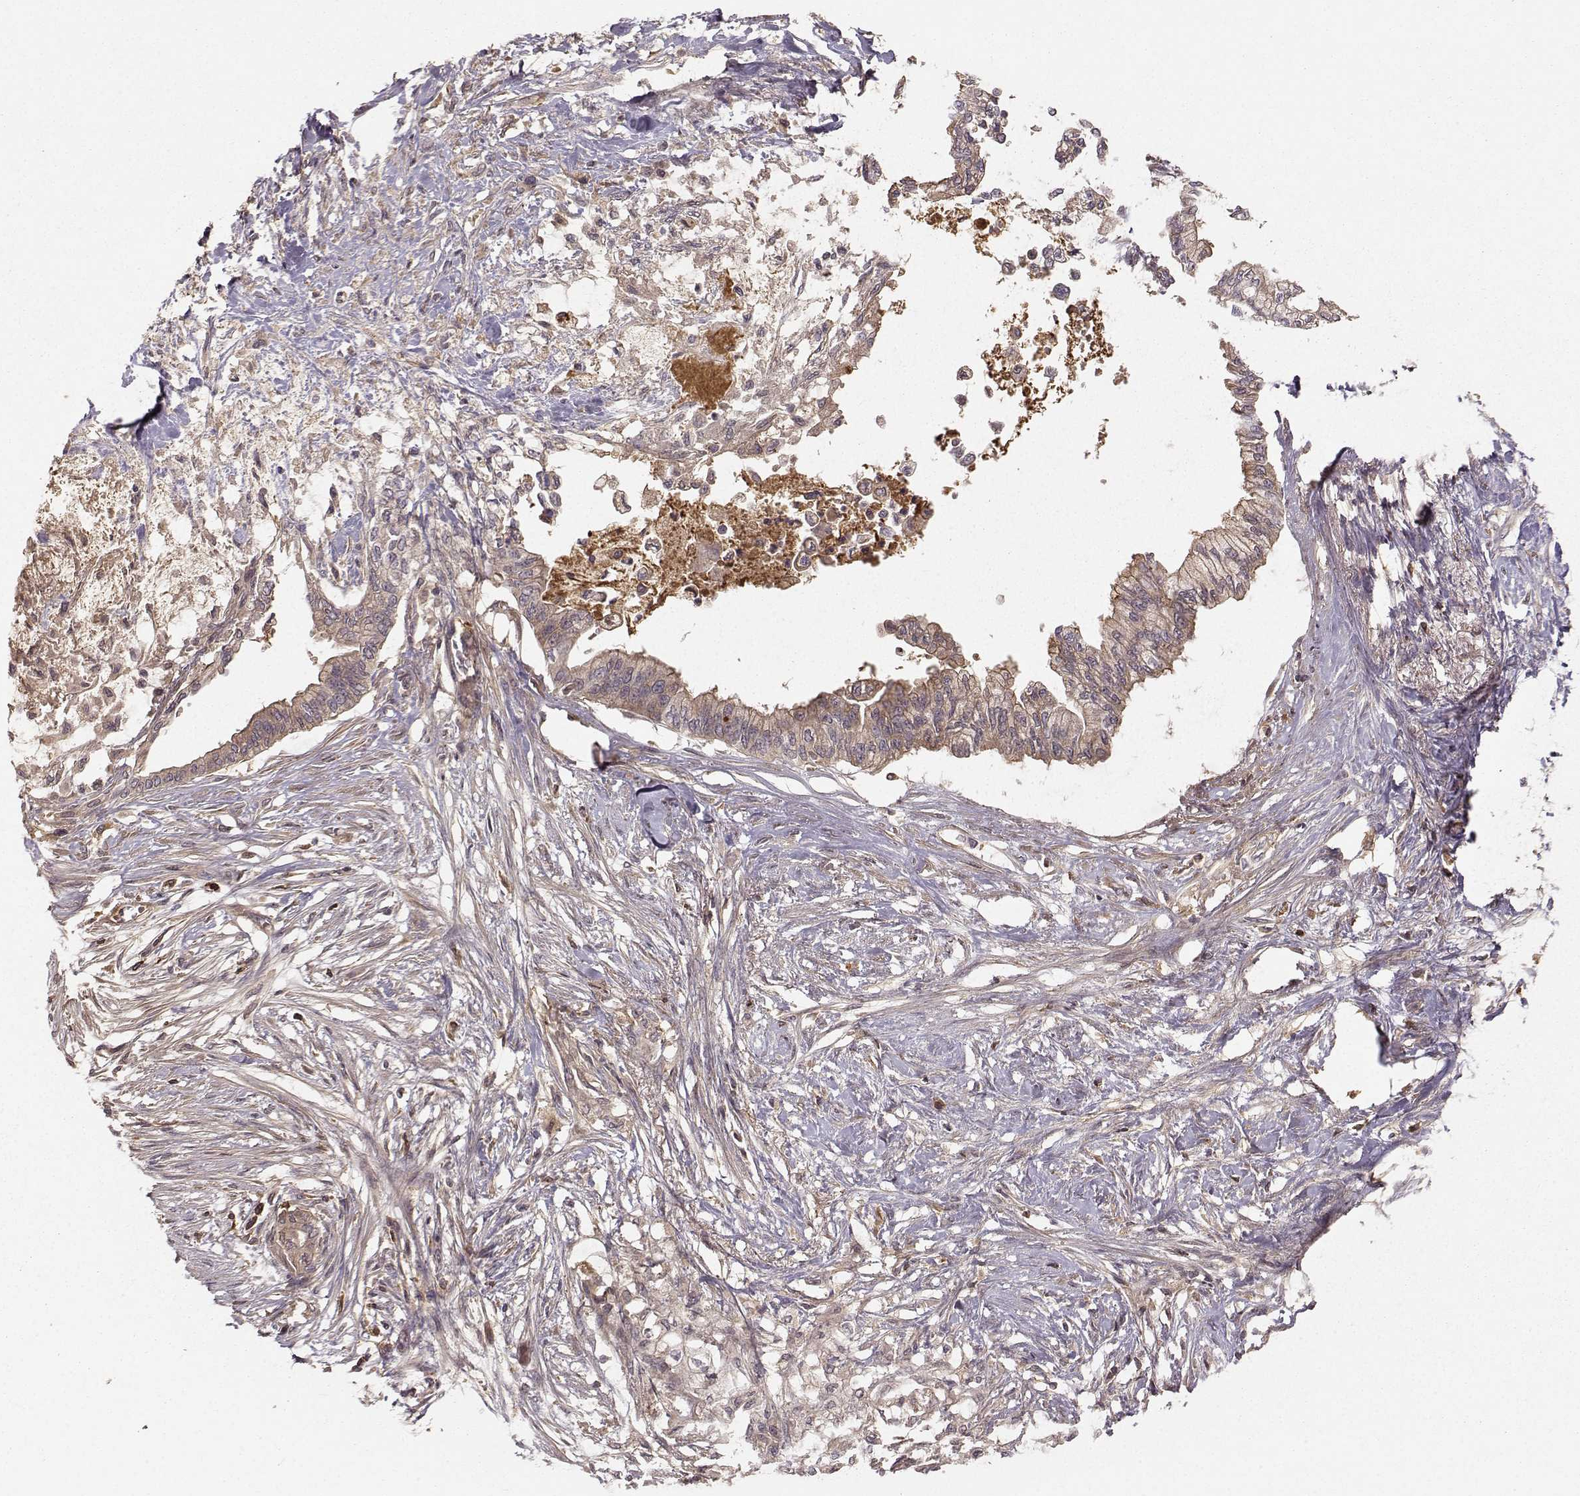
{"staining": {"intensity": "weak", "quantity": "25%-75%", "location": "cytoplasmic/membranous"}, "tissue": "pancreatic cancer", "cell_type": "Tumor cells", "image_type": "cancer", "snomed": [{"axis": "morphology", "description": "Normal tissue, NOS"}, {"axis": "morphology", "description": "Adenocarcinoma, NOS"}, {"axis": "topography", "description": "Pancreas"}, {"axis": "topography", "description": "Duodenum"}], "caption": "Protein expression analysis of human adenocarcinoma (pancreatic) reveals weak cytoplasmic/membranous positivity in approximately 25%-75% of tumor cells.", "gene": "WNT6", "patient": {"sex": "female", "age": 60}}